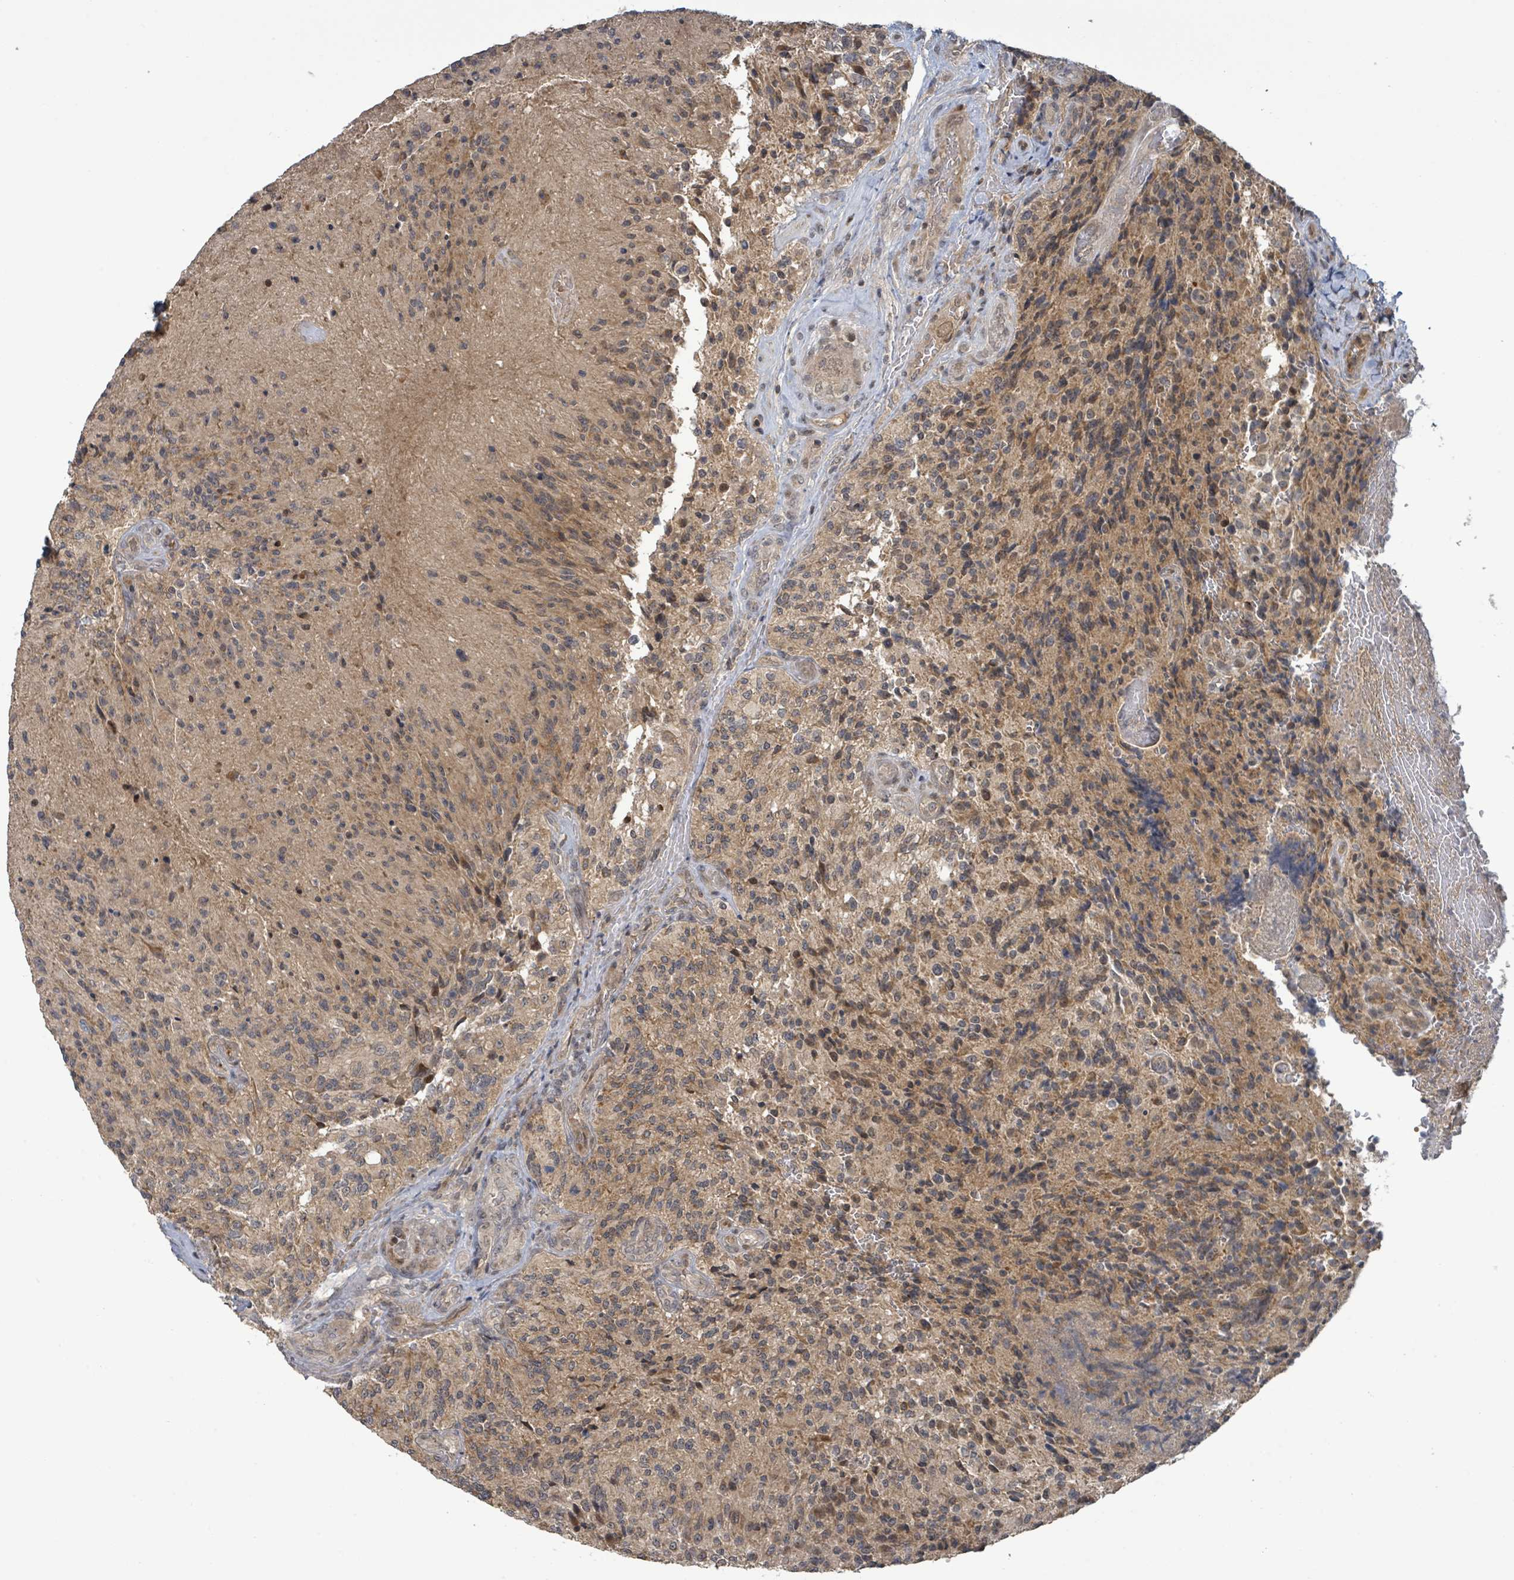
{"staining": {"intensity": "weak", "quantity": ">75%", "location": "cytoplasmic/membranous,nuclear"}, "tissue": "glioma", "cell_type": "Tumor cells", "image_type": "cancer", "snomed": [{"axis": "morphology", "description": "Normal tissue, NOS"}, {"axis": "morphology", "description": "Glioma, malignant, High grade"}, {"axis": "topography", "description": "Cerebral cortex"}], "caption": "High-power microscopy captured an immunohistochemistry micrograph of glioma, revealing weak cytoplasmic/membranous and nuclear staining in approximately >75% of tumor cells.", "gene": "ITGA11", "patient": {"sex": "male", "age": 56}}